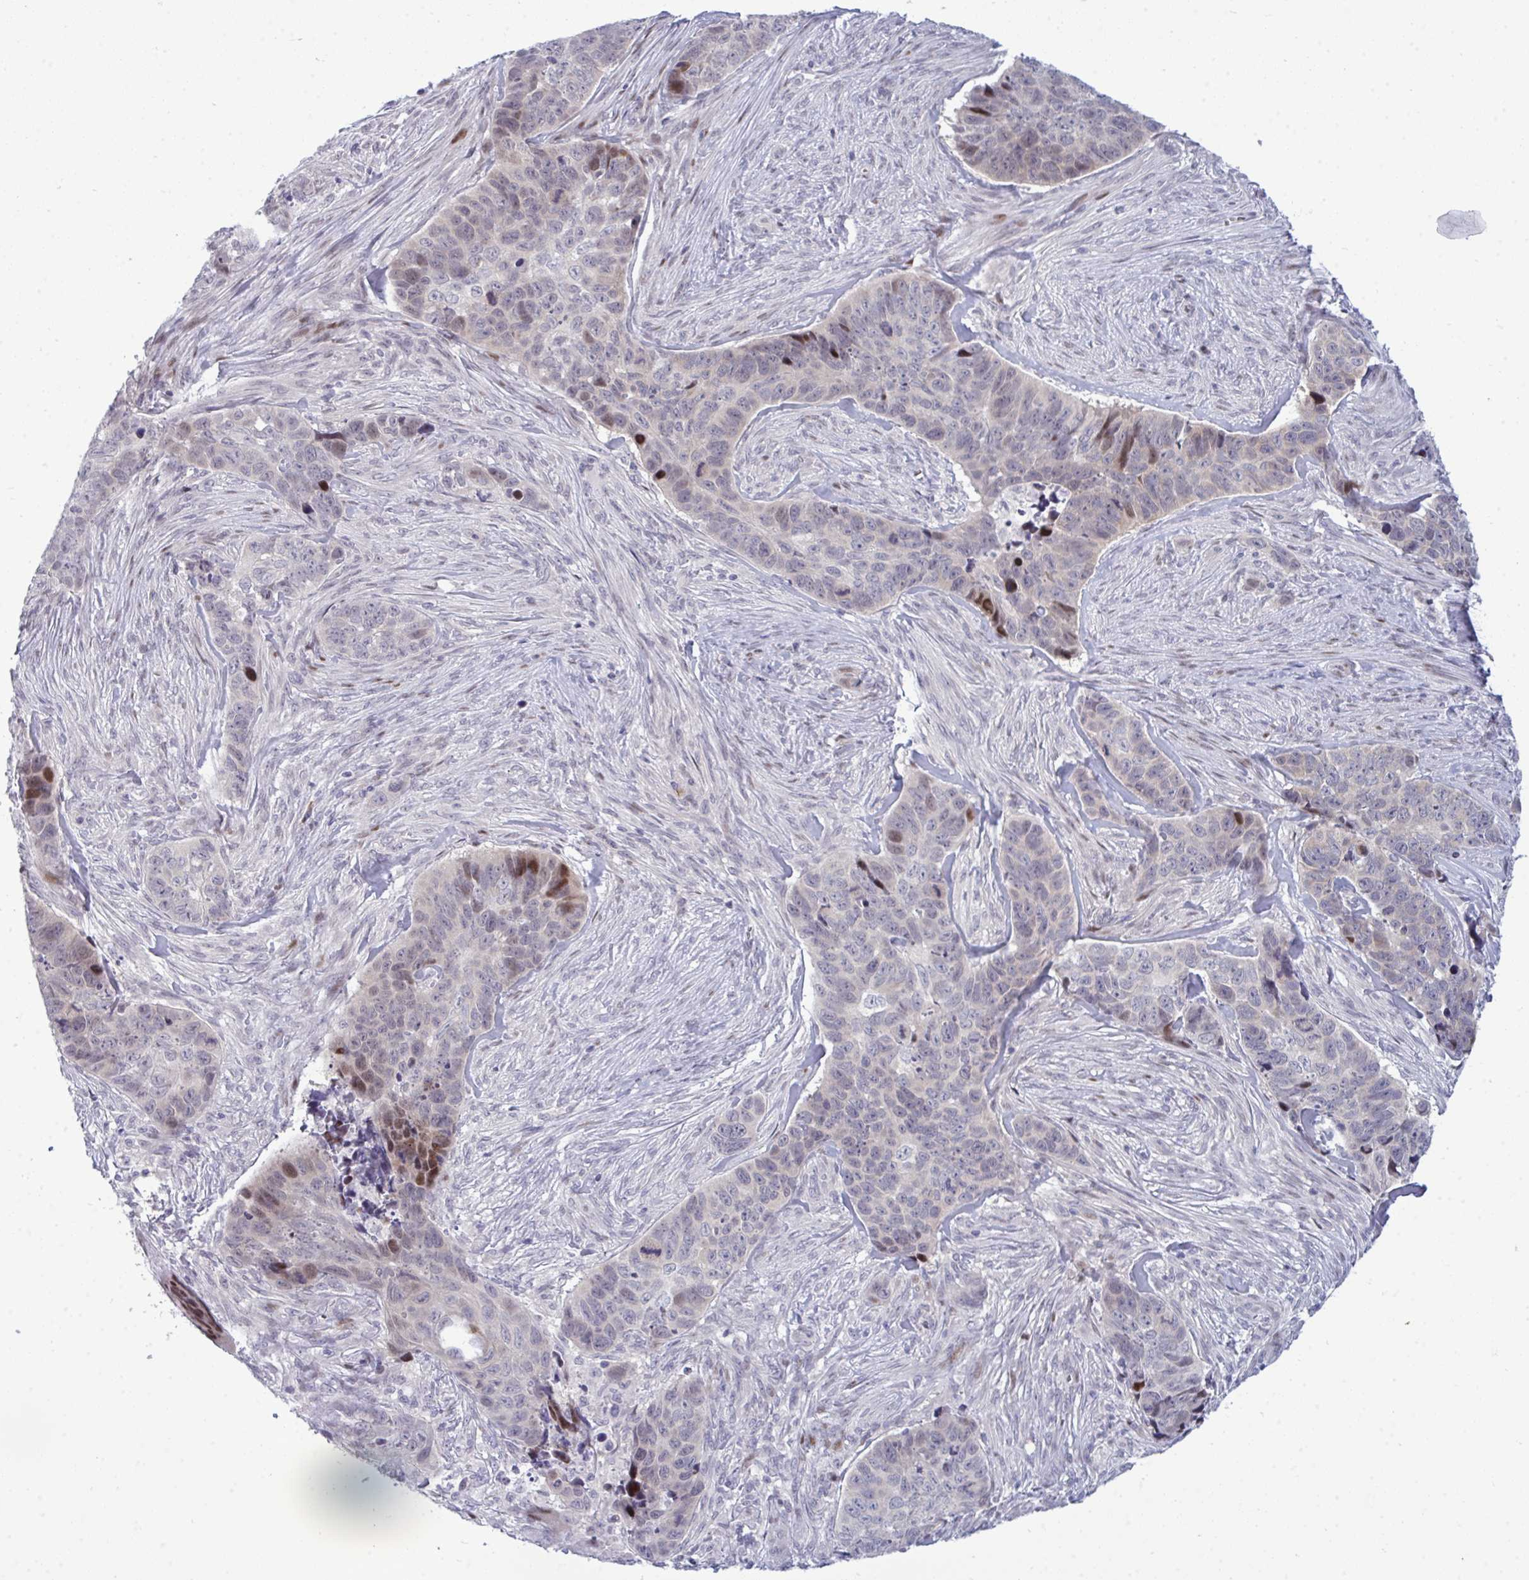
{"staining": {"intensity": "moderate", "quantity": "<25%", "location": "nuclear"}, "tissue": "skin cancer", "cell_type": "Tumor cells", "image_type": "cancer", "snomed": [{"axis": "morphology", "description": "Basal cell carcinoma"}, {"axis": "topography", "description": "Skin"}], "caption": "Human basal cell carcinoma (skin) stained for a protein (brown) reveals moderate nuclear positive staining in approximately <25% of tumor cells.", "gene": "TAB1", "patient": {"sex": "female", "age": 82}}